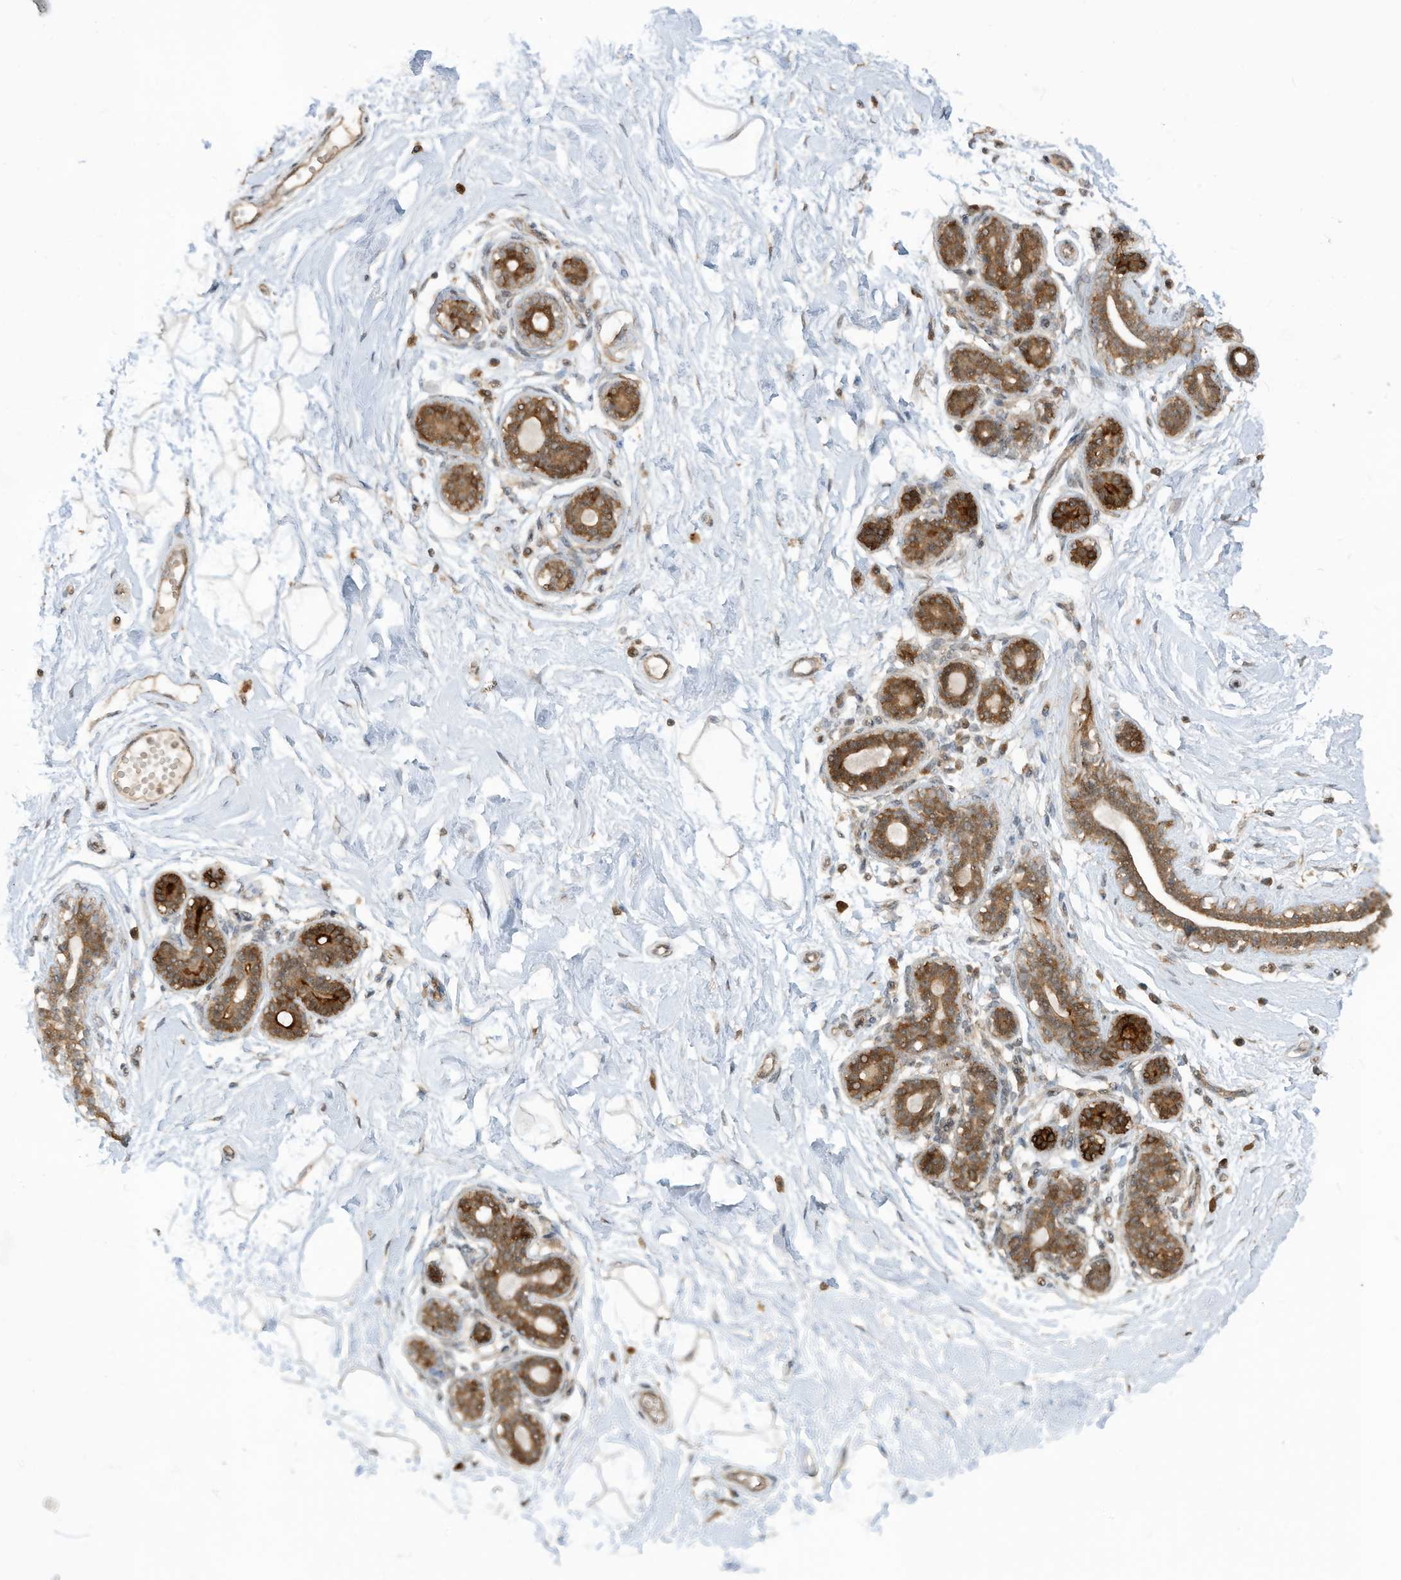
{"staining": {"intensity": "moderate", "quantity": "25%-75%", "location": "cytoplasmic/membranous"}, "tissue": "breast", "cell_type": "Adipocytes", "image_type": "normal", "snomed": [{"axis": "morphology", "description": "Normal tissue, NOS"}, {"axis": "morphology", "description": "Adenoma, NOS"}, {"axis": "topography", "description": "Breast"}], "caption": "Protein analysis of benign breast reveals moderate cytoplasmic/membranous positivity in approximately 25%-75% of adipocytes.", "gene": "CARF", "patient": {"sex": "female", "age": 23}}